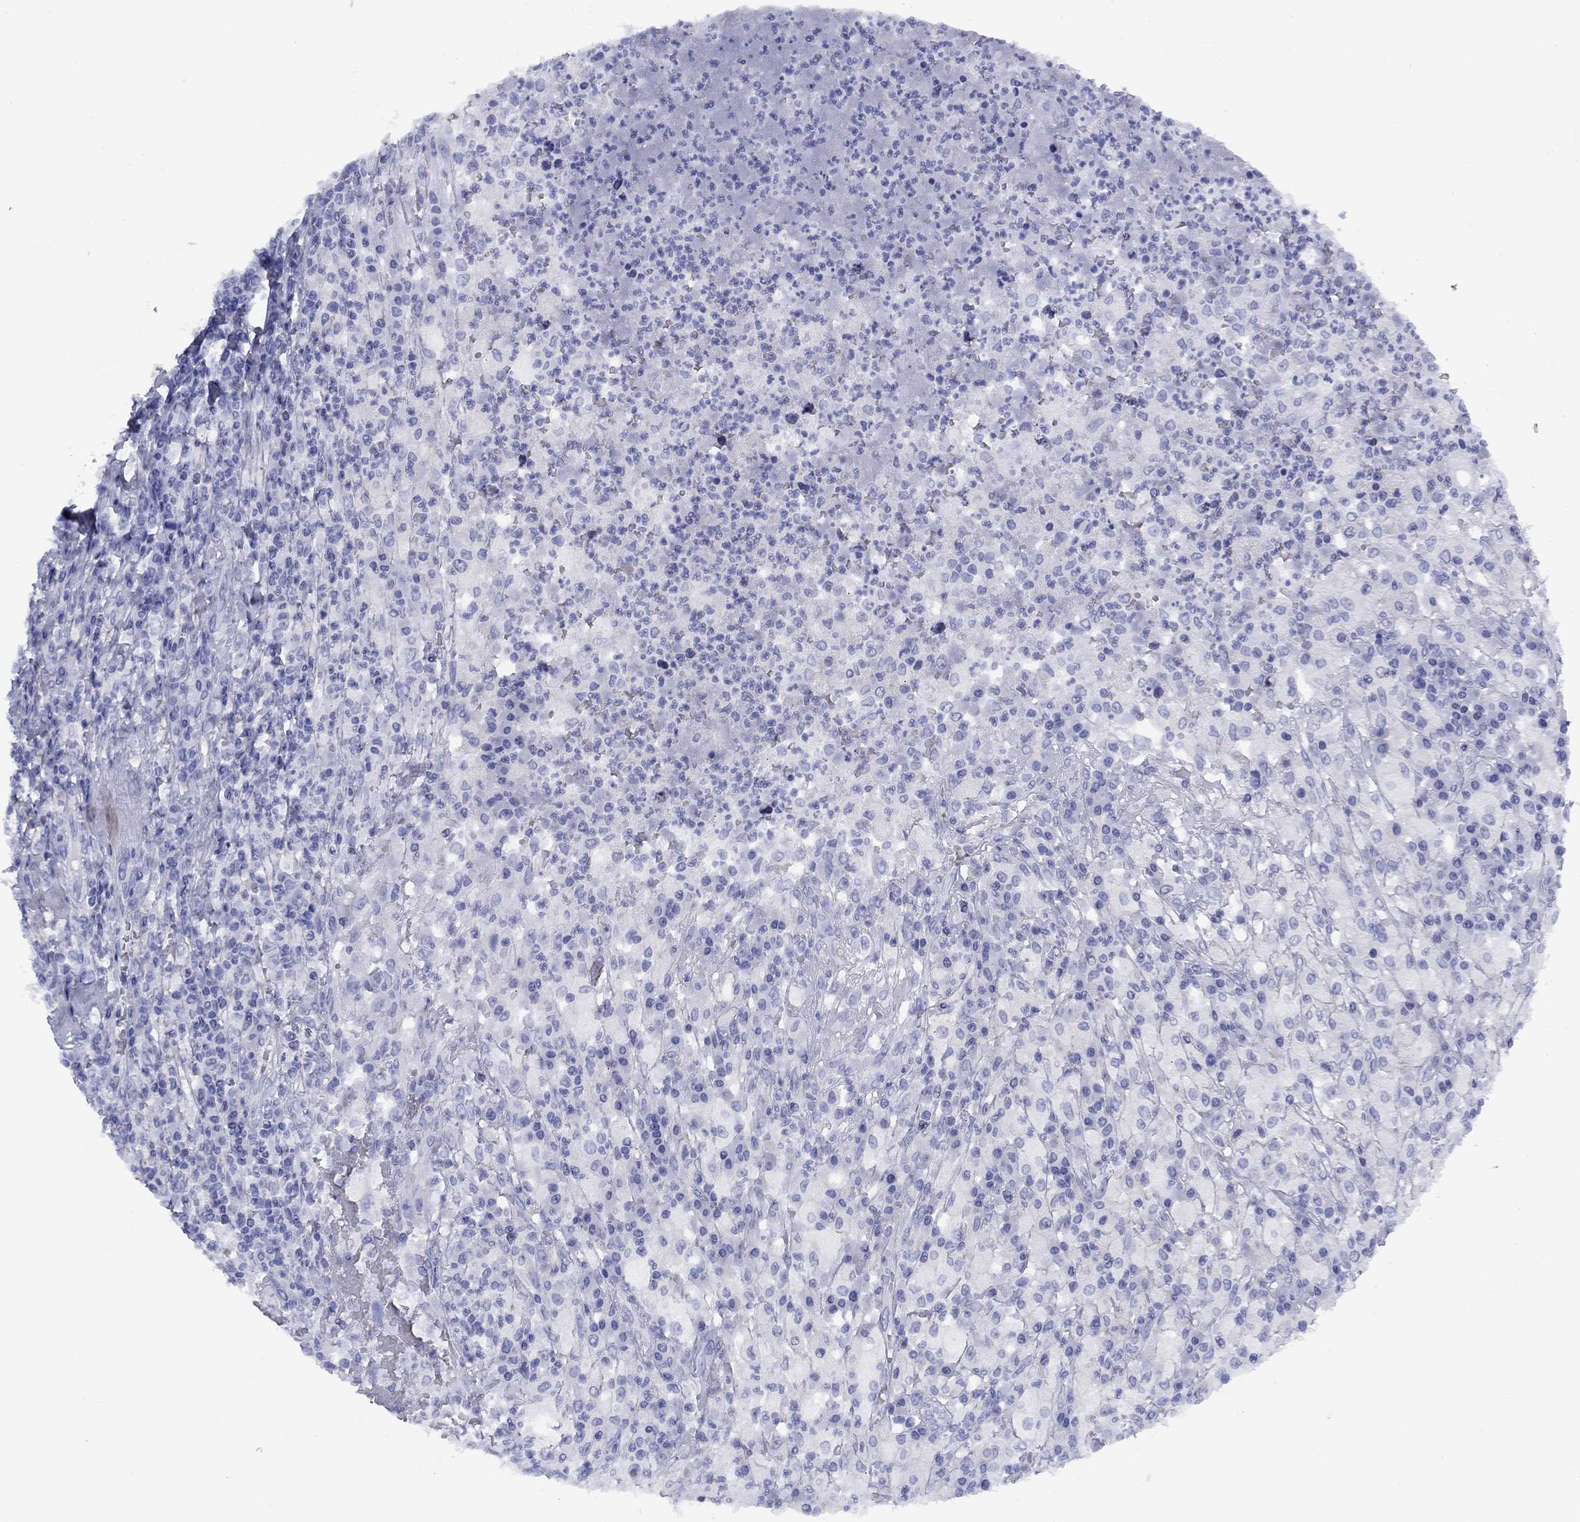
{"staining": {"intensity": "negative", "quantity": "none", "location": "none"}, "tissue": "testis cancer", "cell_type": "Tumor cells", "image_type": "cancer", "snomed": [{"axis": "morphology", "description": "Necrosis, NOS"}, {"axis": "morphology", "description": "Carcinoma, Embryonal, NOS"}, {"axis": "topography", "description": "Testis"}], "caption": "DAB (3,3'-diaminobenzidine) immunohistochemical staining of testis embryonal carcinoma exhibits no significant staining in tumor cells. (Stains: DAB (3,3'-diaminobenzidine) immunohistochemistry with hematoxylin counter stain, Microscopy: brightfield microscopy at high magnification).", "gene": "TIGD4", "patient": {"sex": "male", "age": 19}}